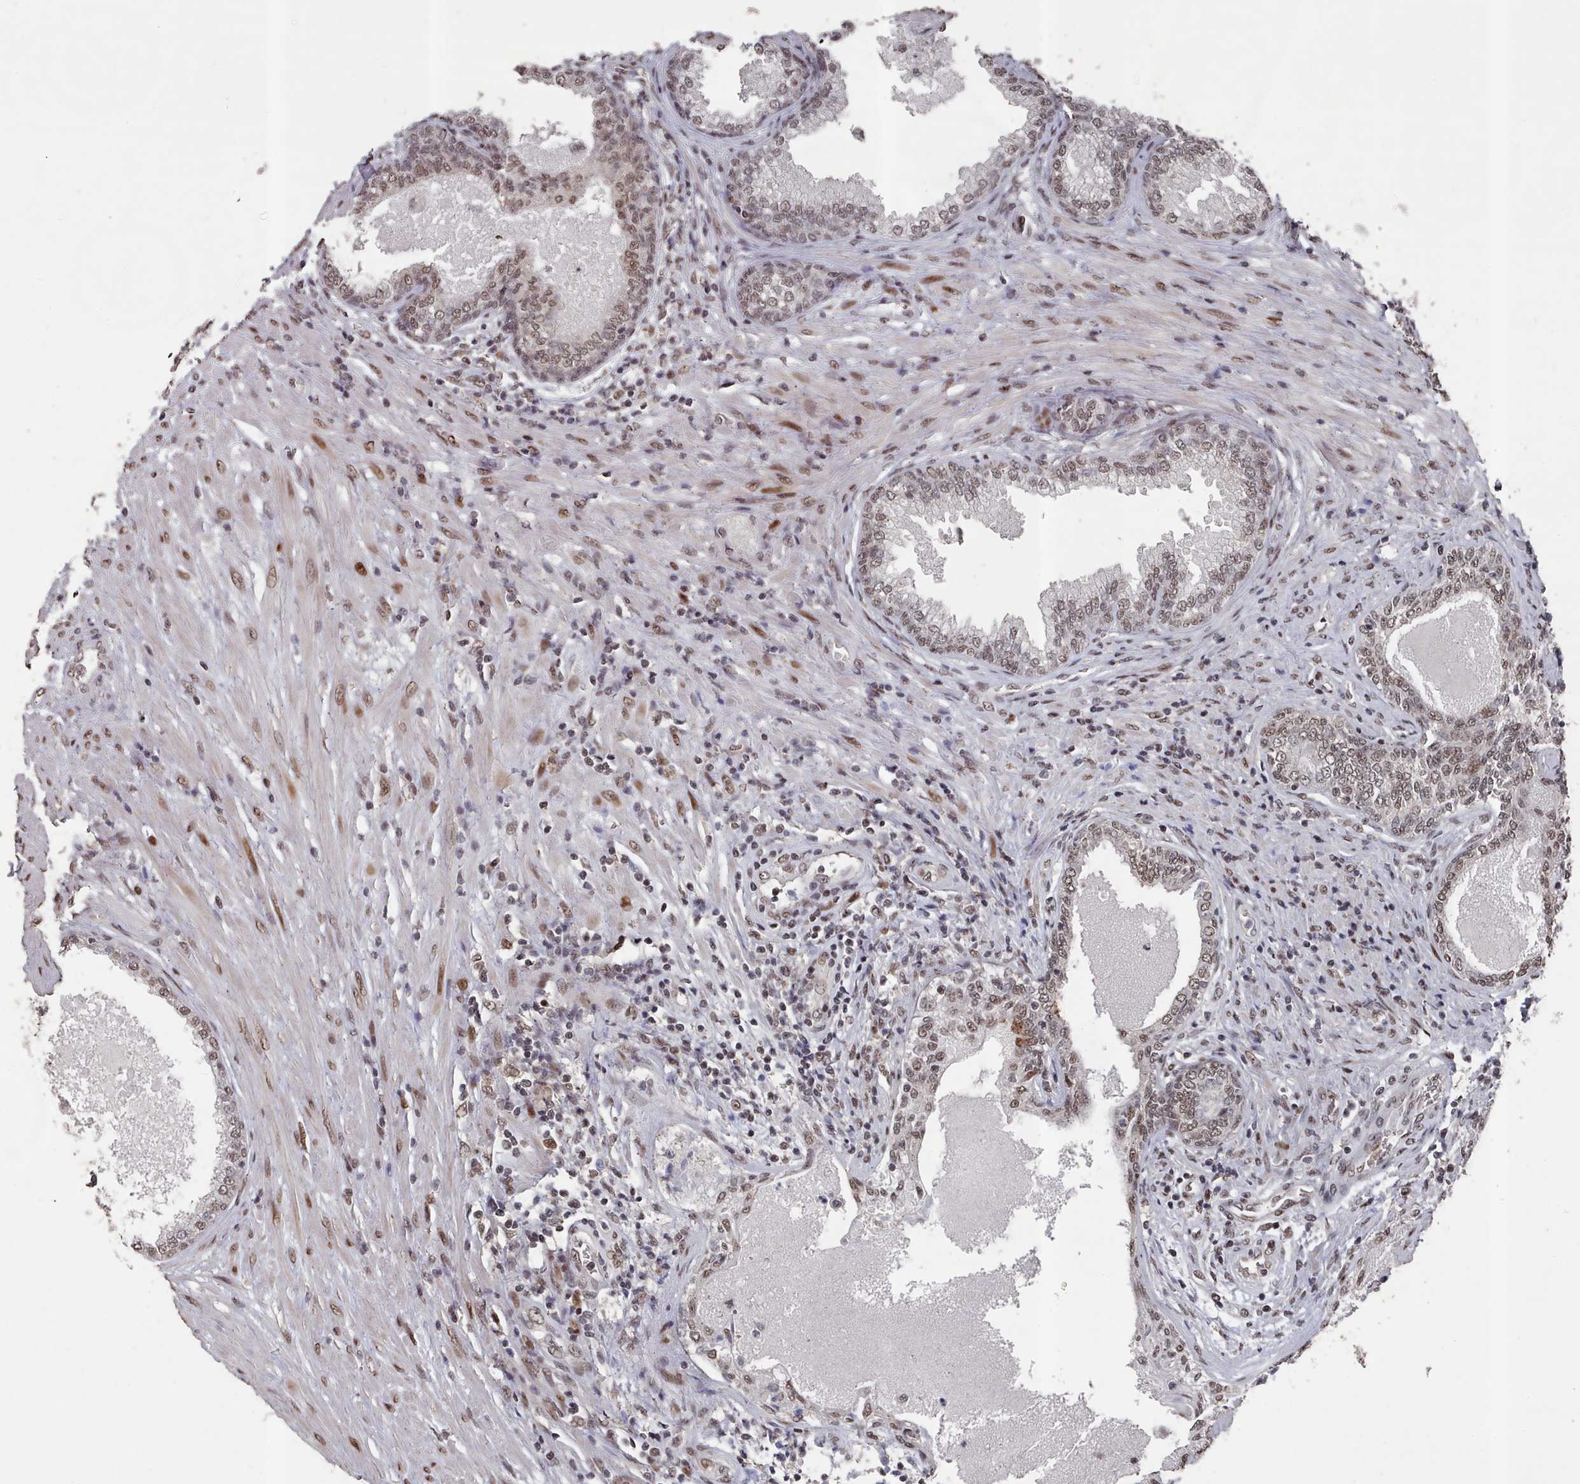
{"staining": {"intensity": "moderate", "quantity": ">75%", "location": "cytoplasmic/membranous,nuclear"}, "tissue": "prostate", "cell_type": "Glandular cells", "image_type": "normal", "snomed": [{"axis": "morphology", "description": "Normal tissue, NOS"}, {"axis": "topography", "description": "Prostate"}], "caption": "Protein analysis of unremarkable prostate reveals moderate cytoplasmic/membranous,nuclear staining in about >75% of glandular cells. Nuclei are stained in blue.", "gene": "PNRC2", "patient": {"sex": "male", "age": 76}}